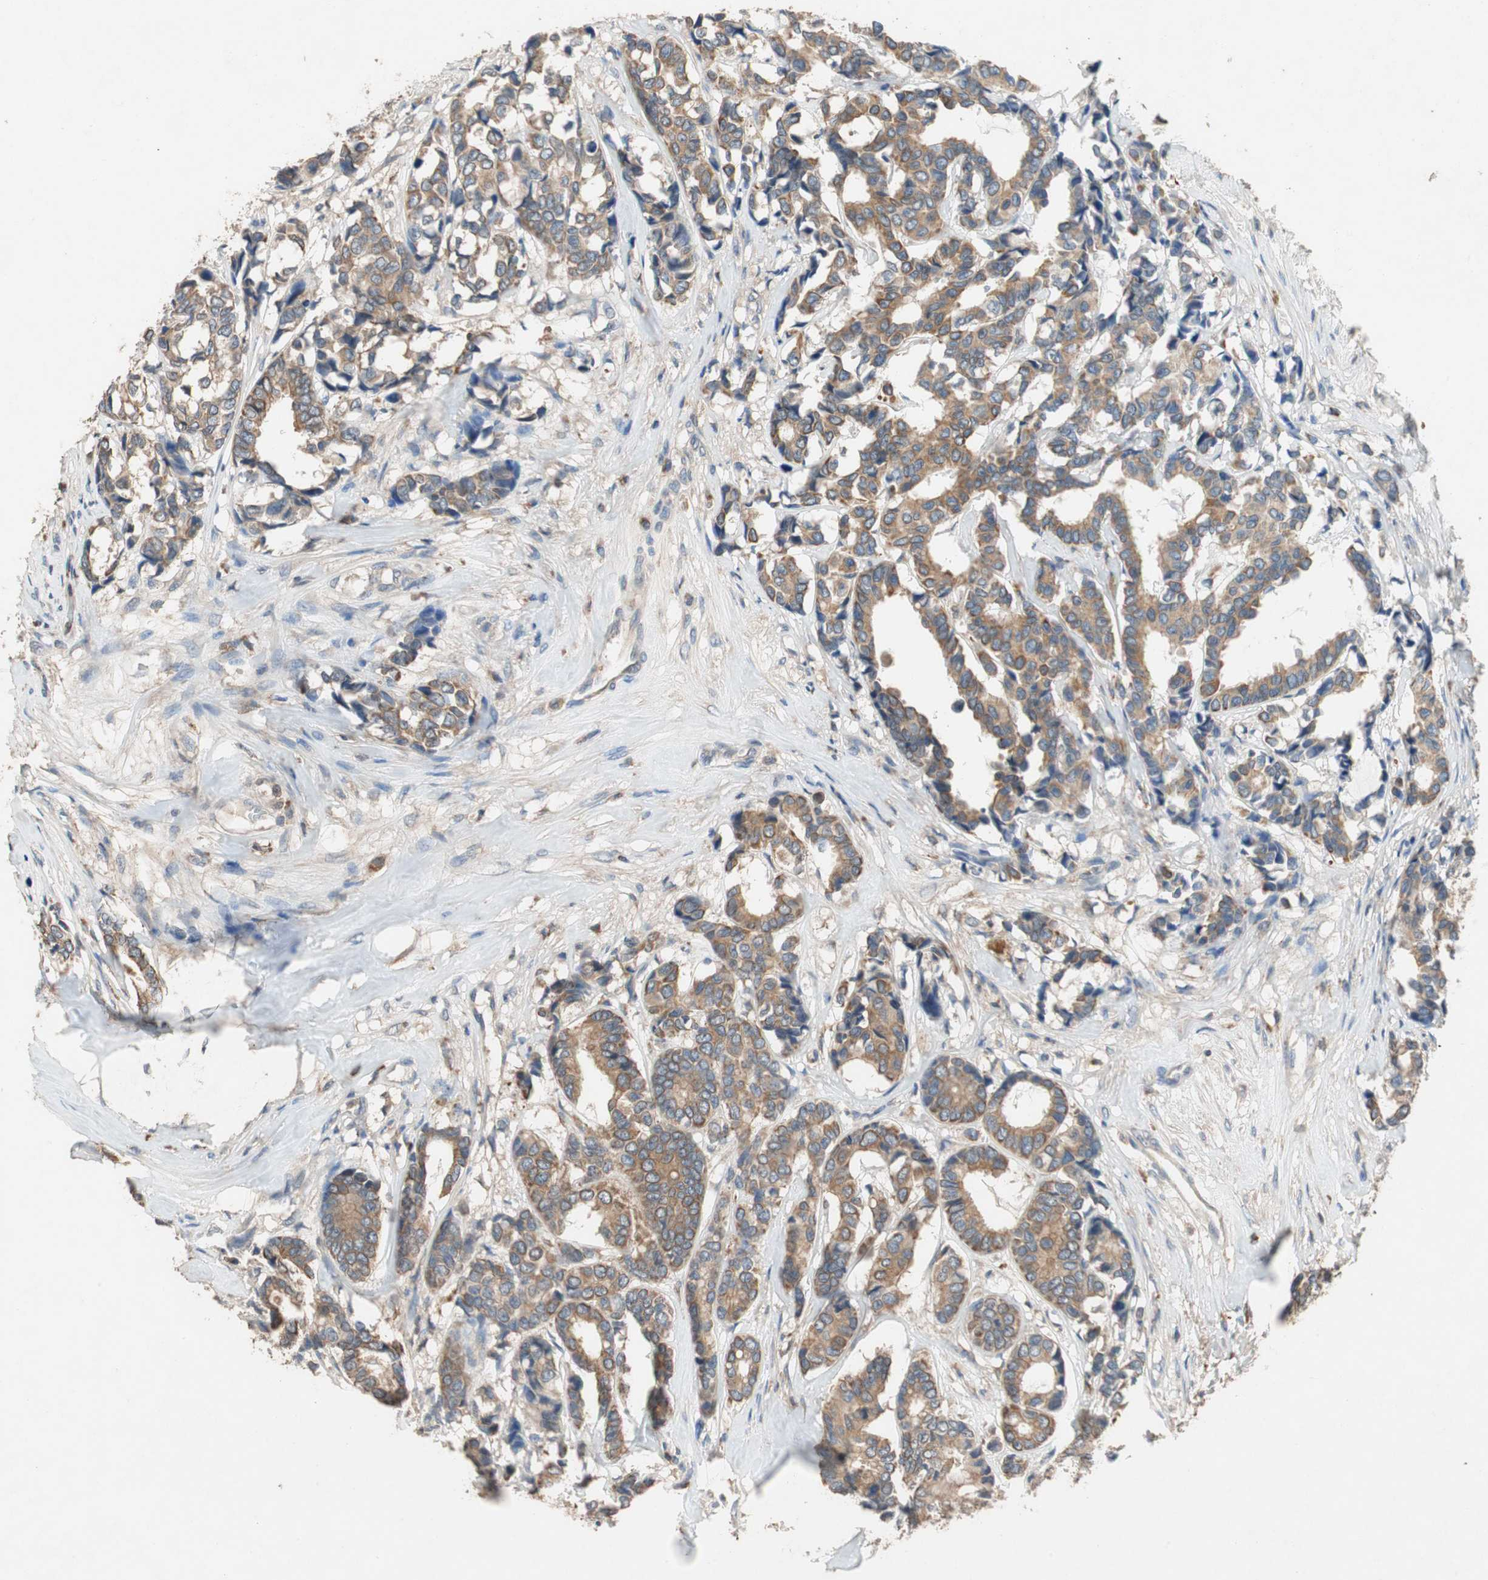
{"staining": {"intensity": "weak", "quantity": ">75%", "location": "cytoplasmic/membranous"}, "tissue": "breast cancer", "cell_type": "Tumor cells", "image_type": "cancer", "snomed": [{"axis": "morphology", "description": "Duct carcinoma"}, {"axis": "topography", "description": "Breast"}], "caption": "An image of breast cancer stained for a protein displays weak cytoplasmic/membranous brown staining in tumor cells.", "gene": "ADAP1", "patient": {"sex": "female", "age": 87}}